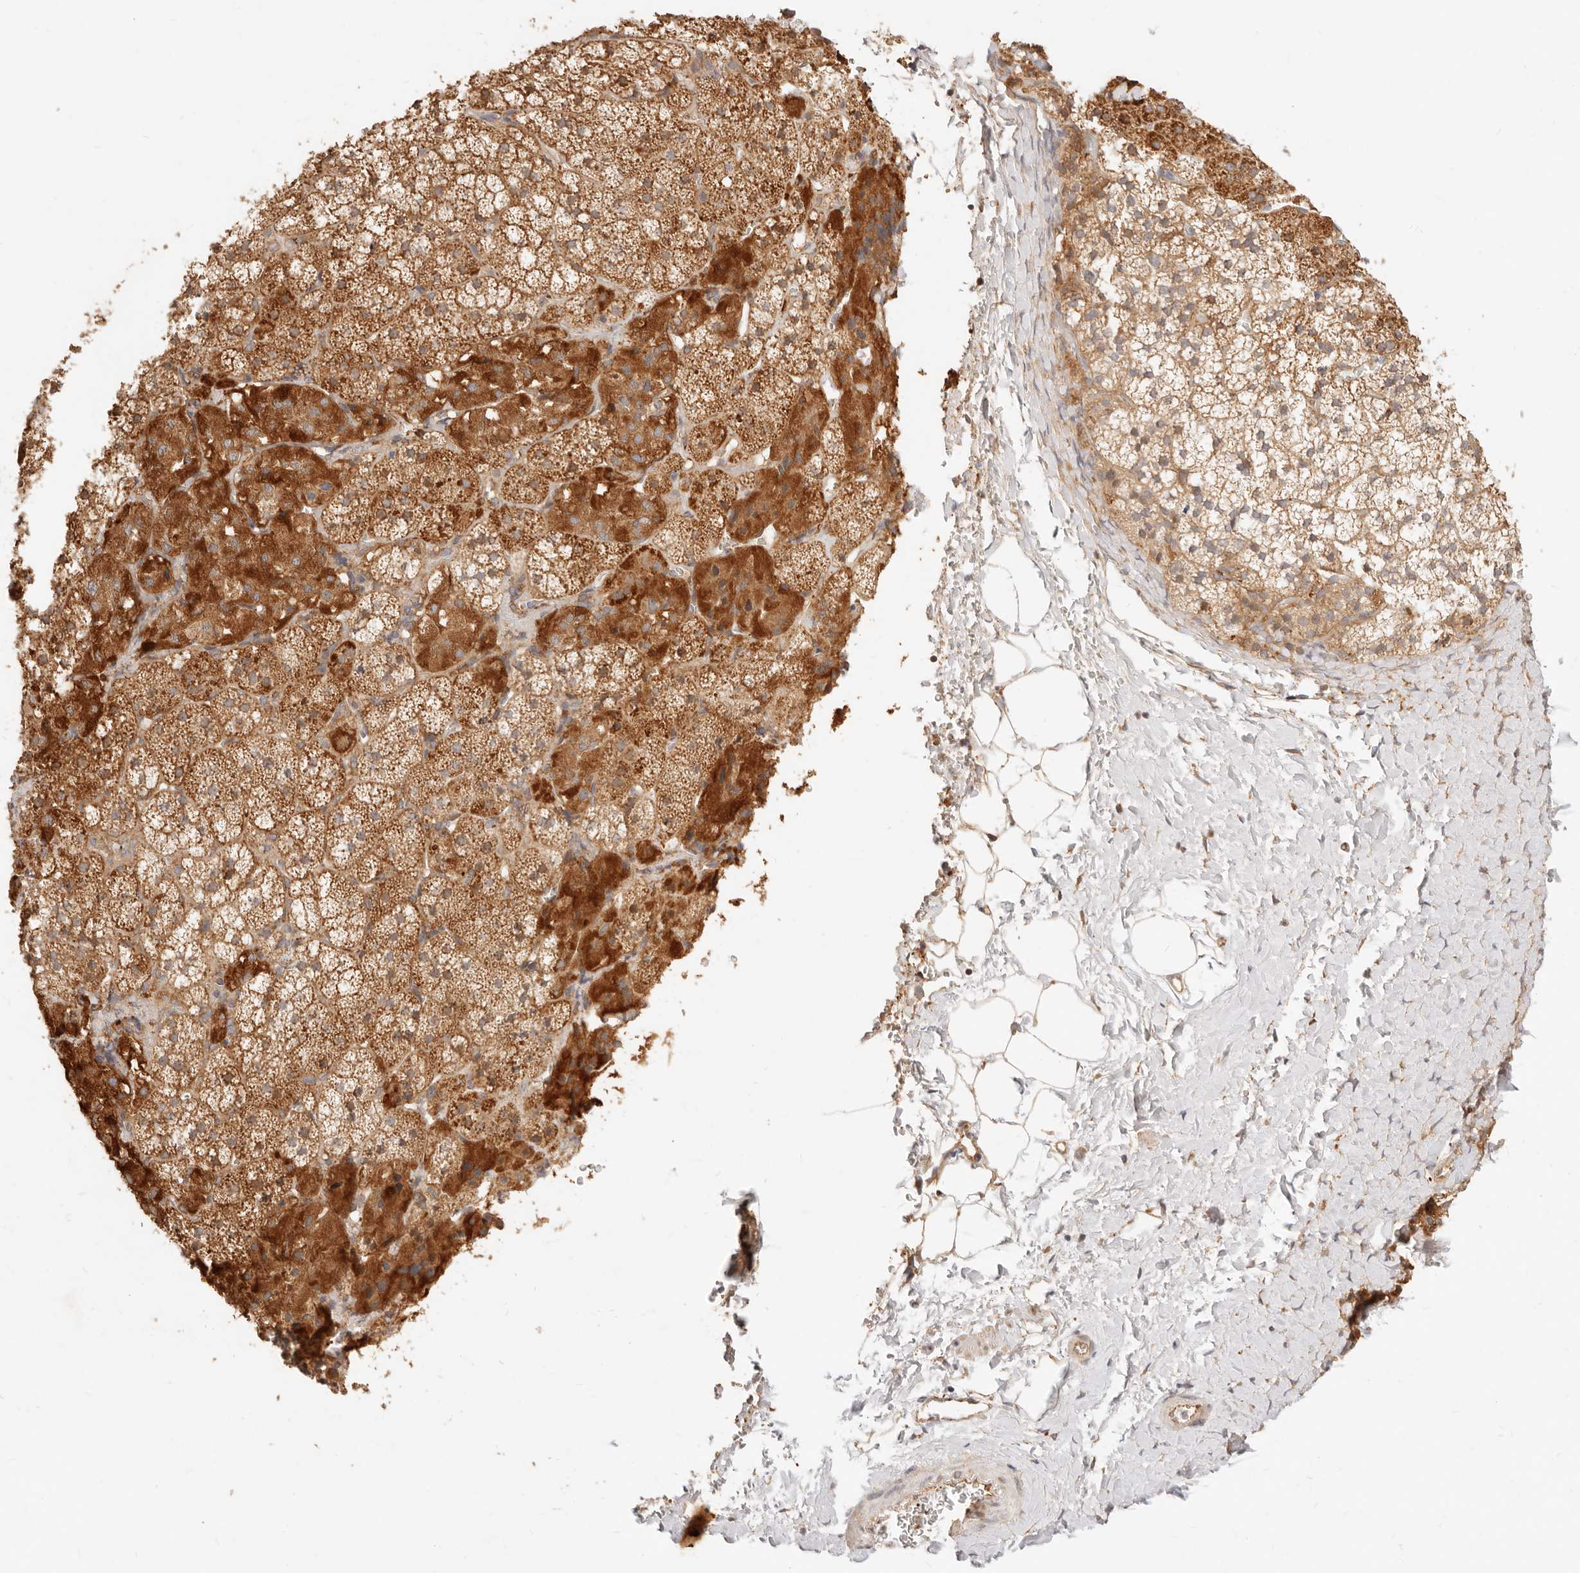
{"staining": {"intensity": "strong", "quantity": ">75%", "location": "cytoplasmic/membranous"}, "tissue": "adrenal gland", "cell_type": "Glandular cells", "image_type": "normal", "snomed": [{"axis": "morphology", "description": "Normal tissue, NOS"}, {"axis": "topography", "description": "Adrenal gland"}], "caption": "Protein positivity by immunohistochemistry reveals strong cytoplasmic/membranous positivity in about >75% of glandular cells in normal adrenal gland.", "gene": "UBXN10", "patient": {"sex": "female", "age": 44}}